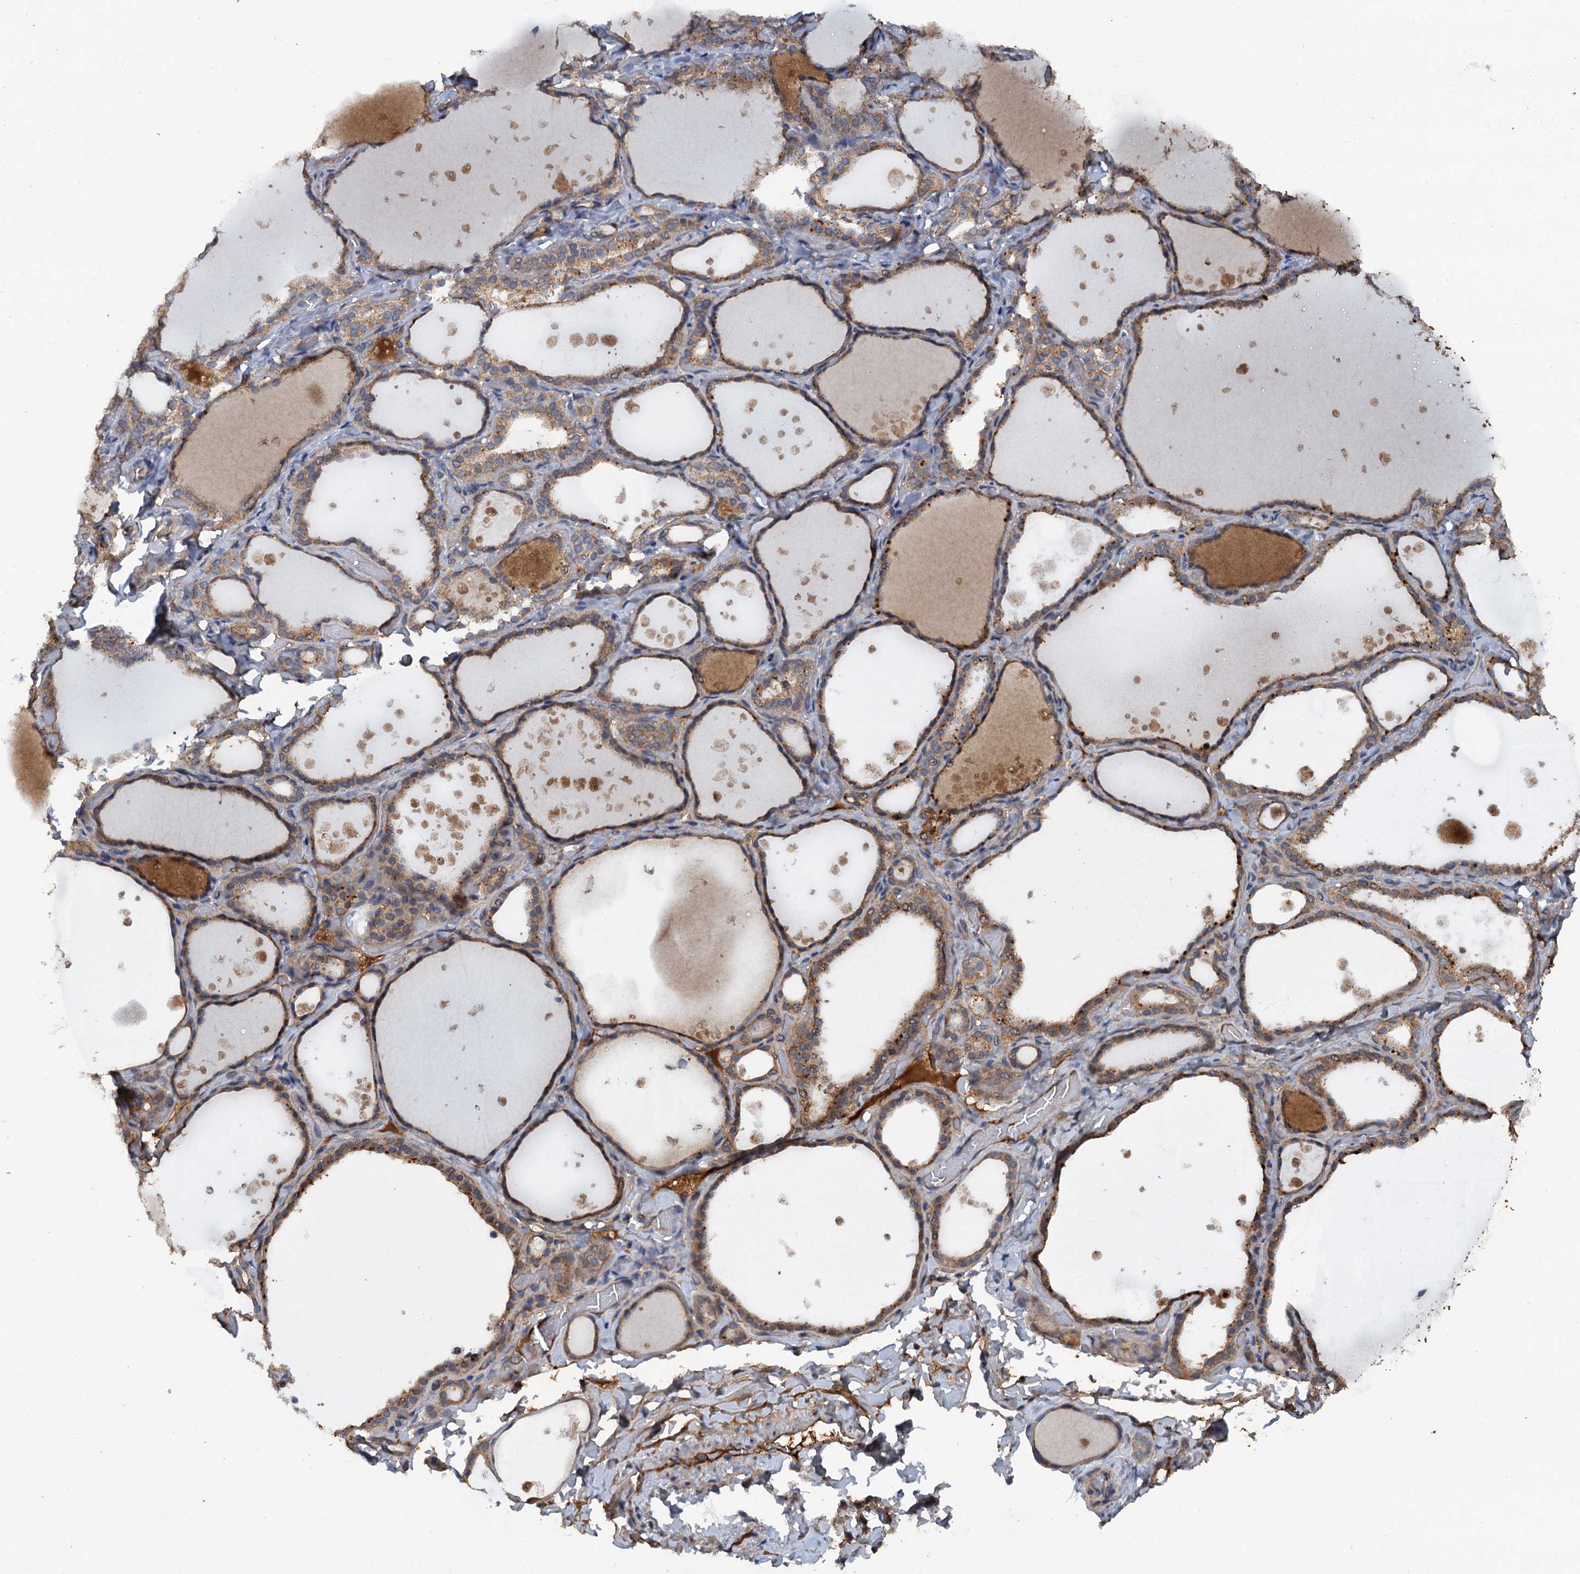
{"staining": {"intensity": "moderate", "quantity": "25%-75%", "location": "cytoplasmic/membranous"}, "tissue": "thyroid gland", "cell_type": "Glandular cells", "image_type": "normal", "snomed": [{"axis": "morphology", "description": "Normal tissue, NOS"}, {"axis": "topography", "description": "Thyroid gland"}], "caption": "This is an image of immunohistochemistry (IHC) staining of unremarkable thyroid gland, which shows moderate expression in the cytoplasmic/membranous of glandular cells.", "gene": "HAPLN3", "patient": {"sex": "female", "age": 44}}